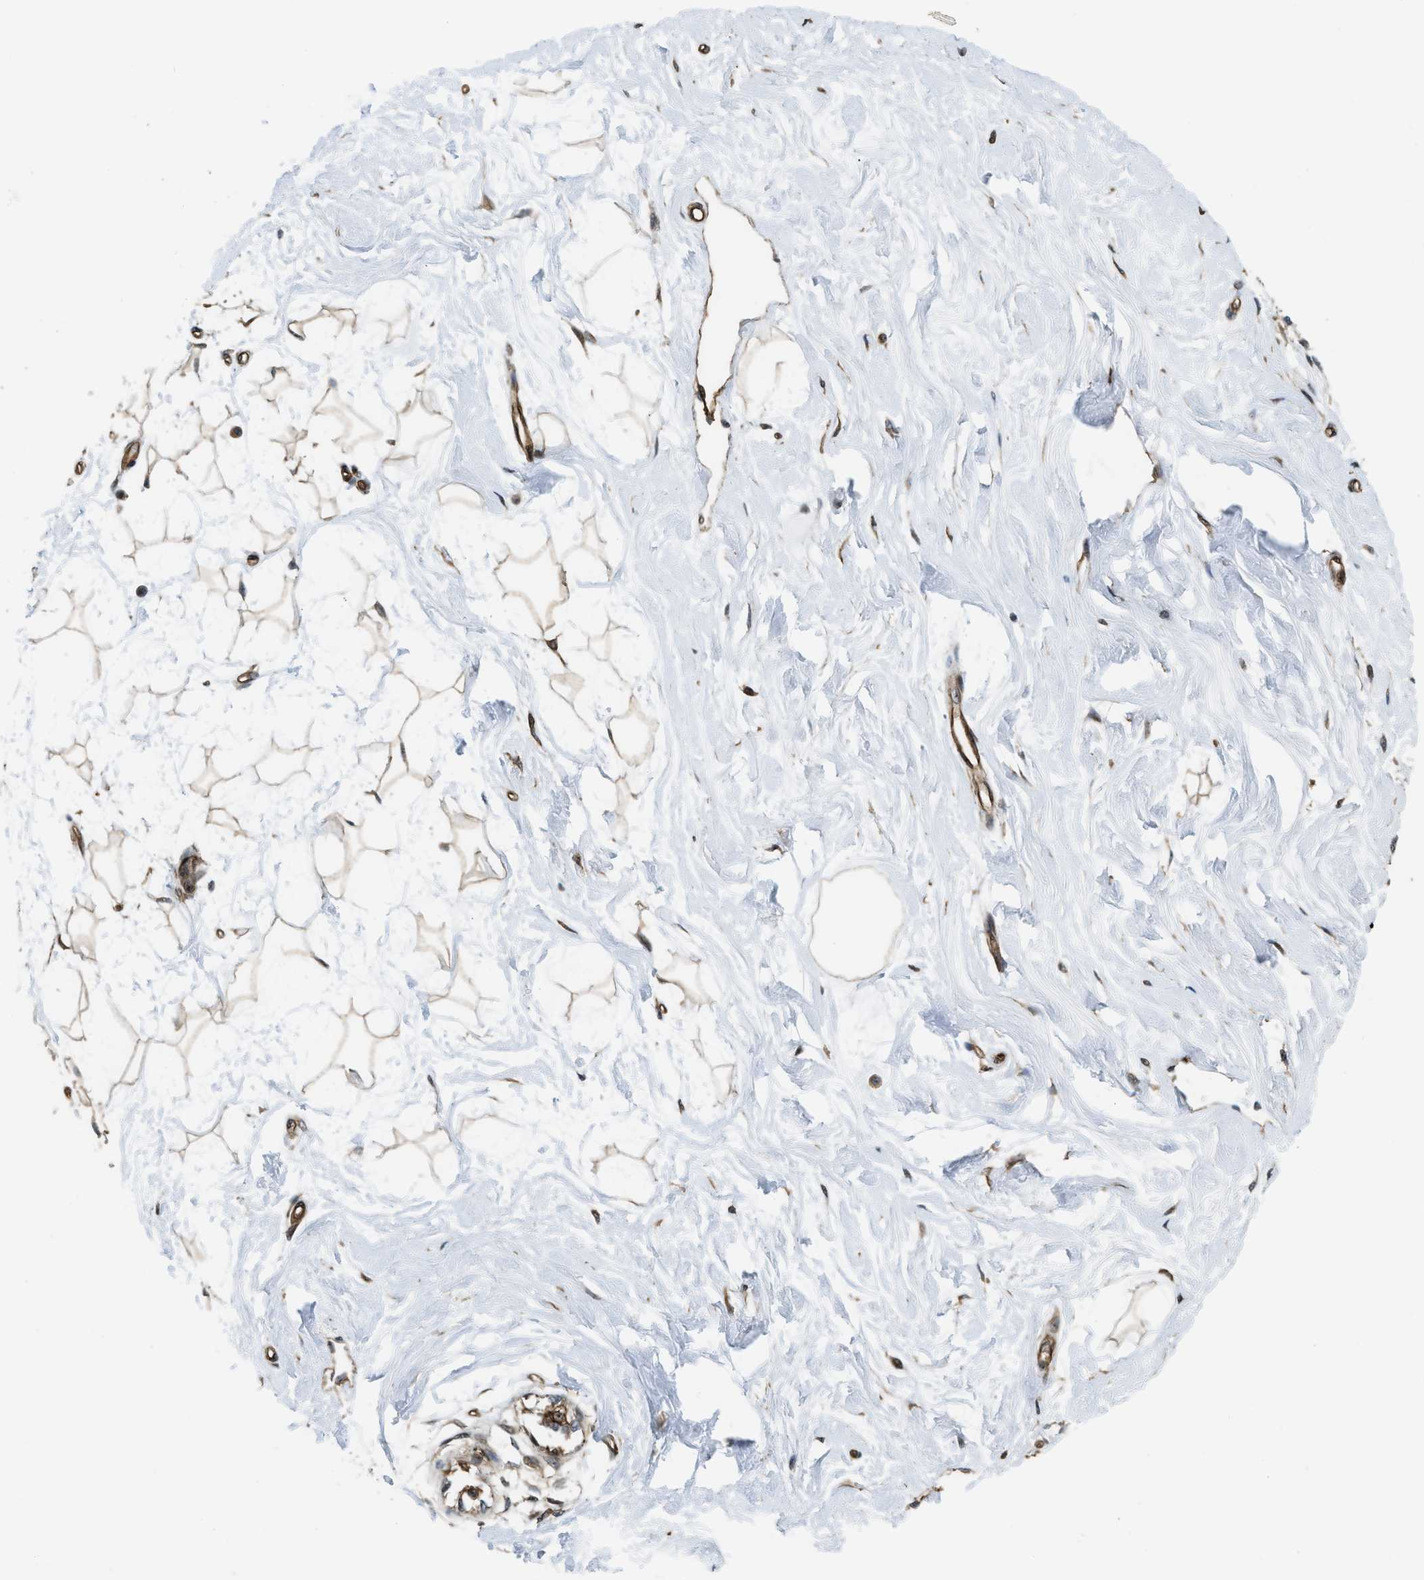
{"staining": {"intensity": "moderate", "quantity": "25%-75%", "location": "cytoplasmic/membranous,nuclear"}, "tissue": "breast", "cell_type": "Adipocytes", "image_type": "normal", "snomed": [{"axis": "morphology", "description": "Normal tissue, NOS"}, {"axis": "topography", "description": "Breast"}], "caption": "This is a histology image of immunohistochemistry staining of normal breast, which shows moderate positivity in the cytoplasmic/membranous,nuclear of adipocytes.", "gene": "LTA4H", "patient": {"sex": "female", "age": 45}}